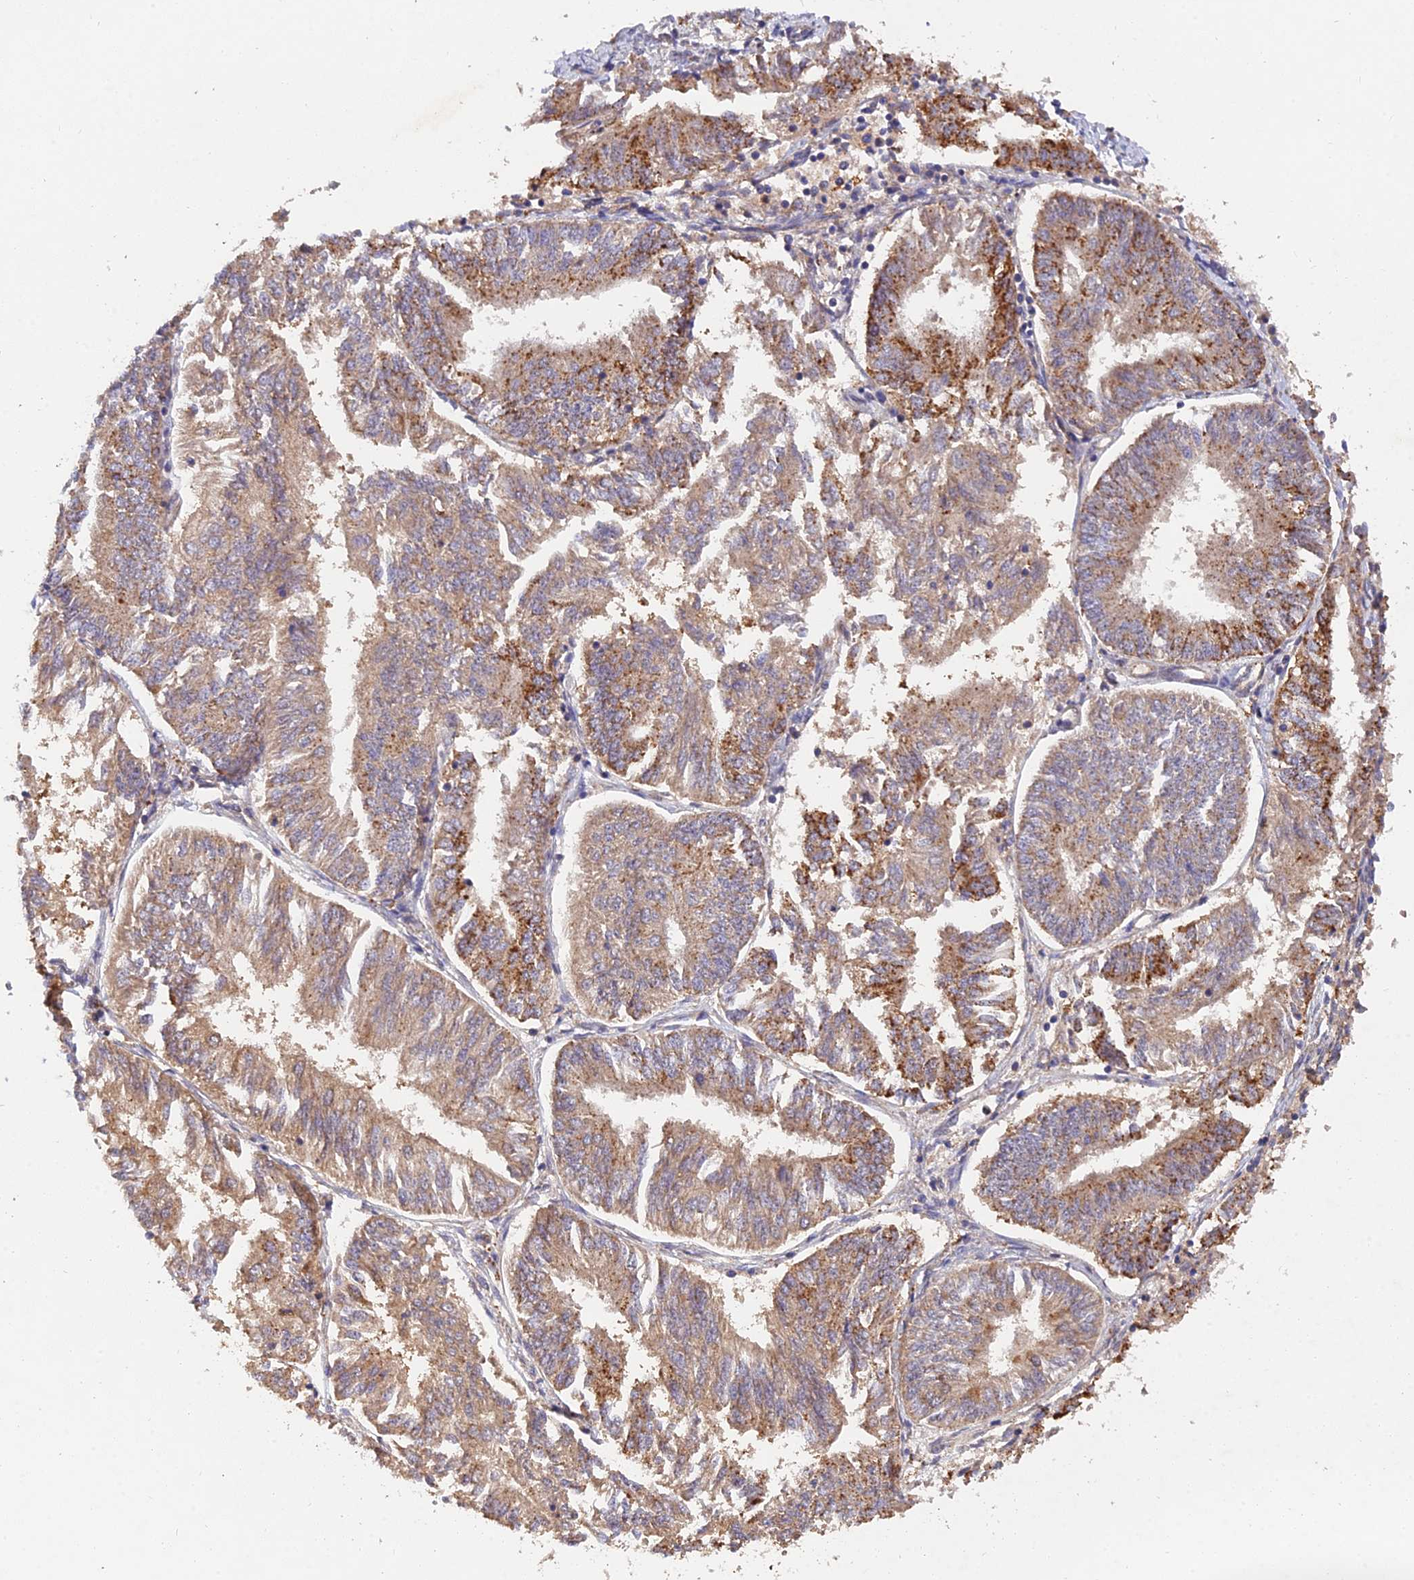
{"staining": {"intensity": "moderate", "quantity": "25%-75%", "location": "cytoplasmic/membranous"}, "tissue": "endometrial cancer", "cell_type": "Tumor cells", "image_type": "cancer", "snomed": [{"axis": "morphology", "description": "Adenocarcinoma, NOS"}, {"axis": "topography", "description": "Endometrium"}], "caption": "The image demonstrates immunohistochemical staining of endometrial cancer. There is moderate cytoplasmic/membranous staining is appreciated in approximately 25%-75% of tumor cells. Using DAB (3,3'-diaminobenzidine) (brown) and hematoxylin (blue) stains, captured at high magnification using brightfield microscopy.", "gene": "SLC38A11", "patient": {"sex": "female", "age": 58}}